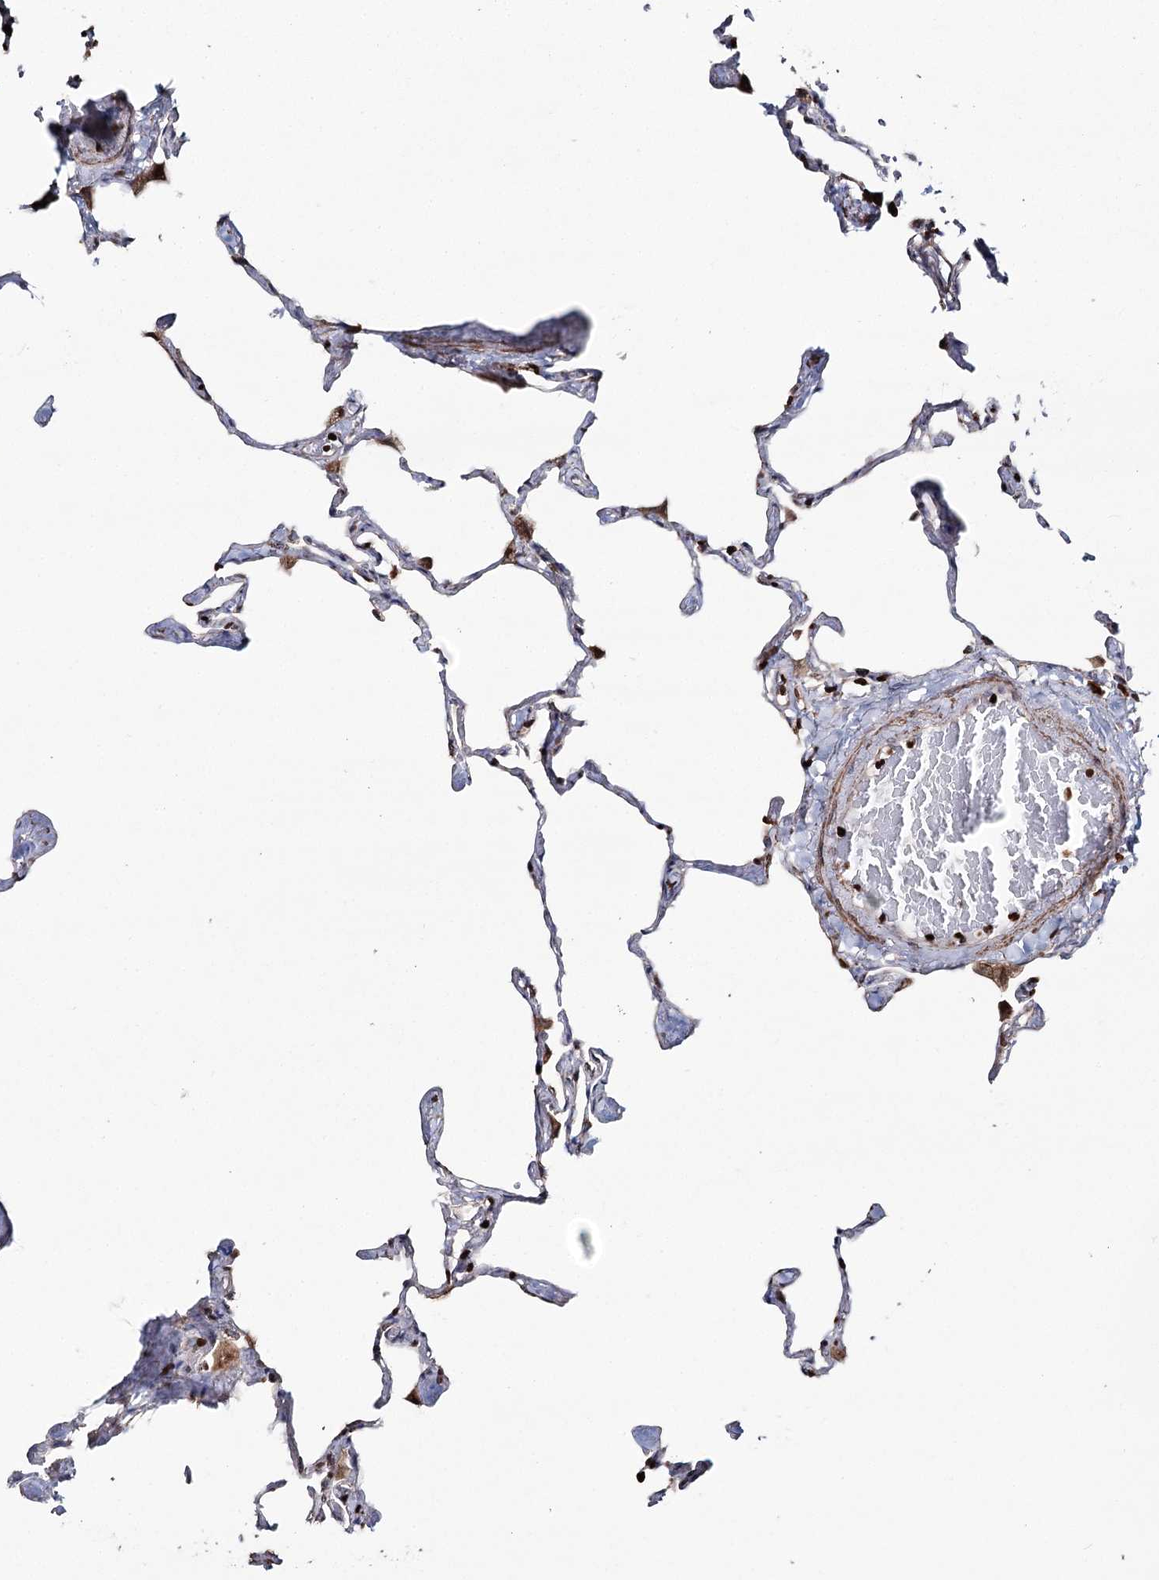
{"staining": {"intensity": "moderate", "quantity": "<25%", "location": "cytoplasmic/membranous,nuclear"}, "tissue": "lung", "cell_type": "Alveolar cells", "image_type": "normal", "snomed": [{"axis": "morphology", "description": "Normal tissue, NOS"}, {"axis": "topography", "description": "Lung"}], "caption": "Protein expression analysis of unremarkable lung reveals moderate cytoplasmic/membranous,nuclear expression in about <25% of alveolar cells.", "gene": "PDHX", "patient": {"sex": "male", "age": 65}}